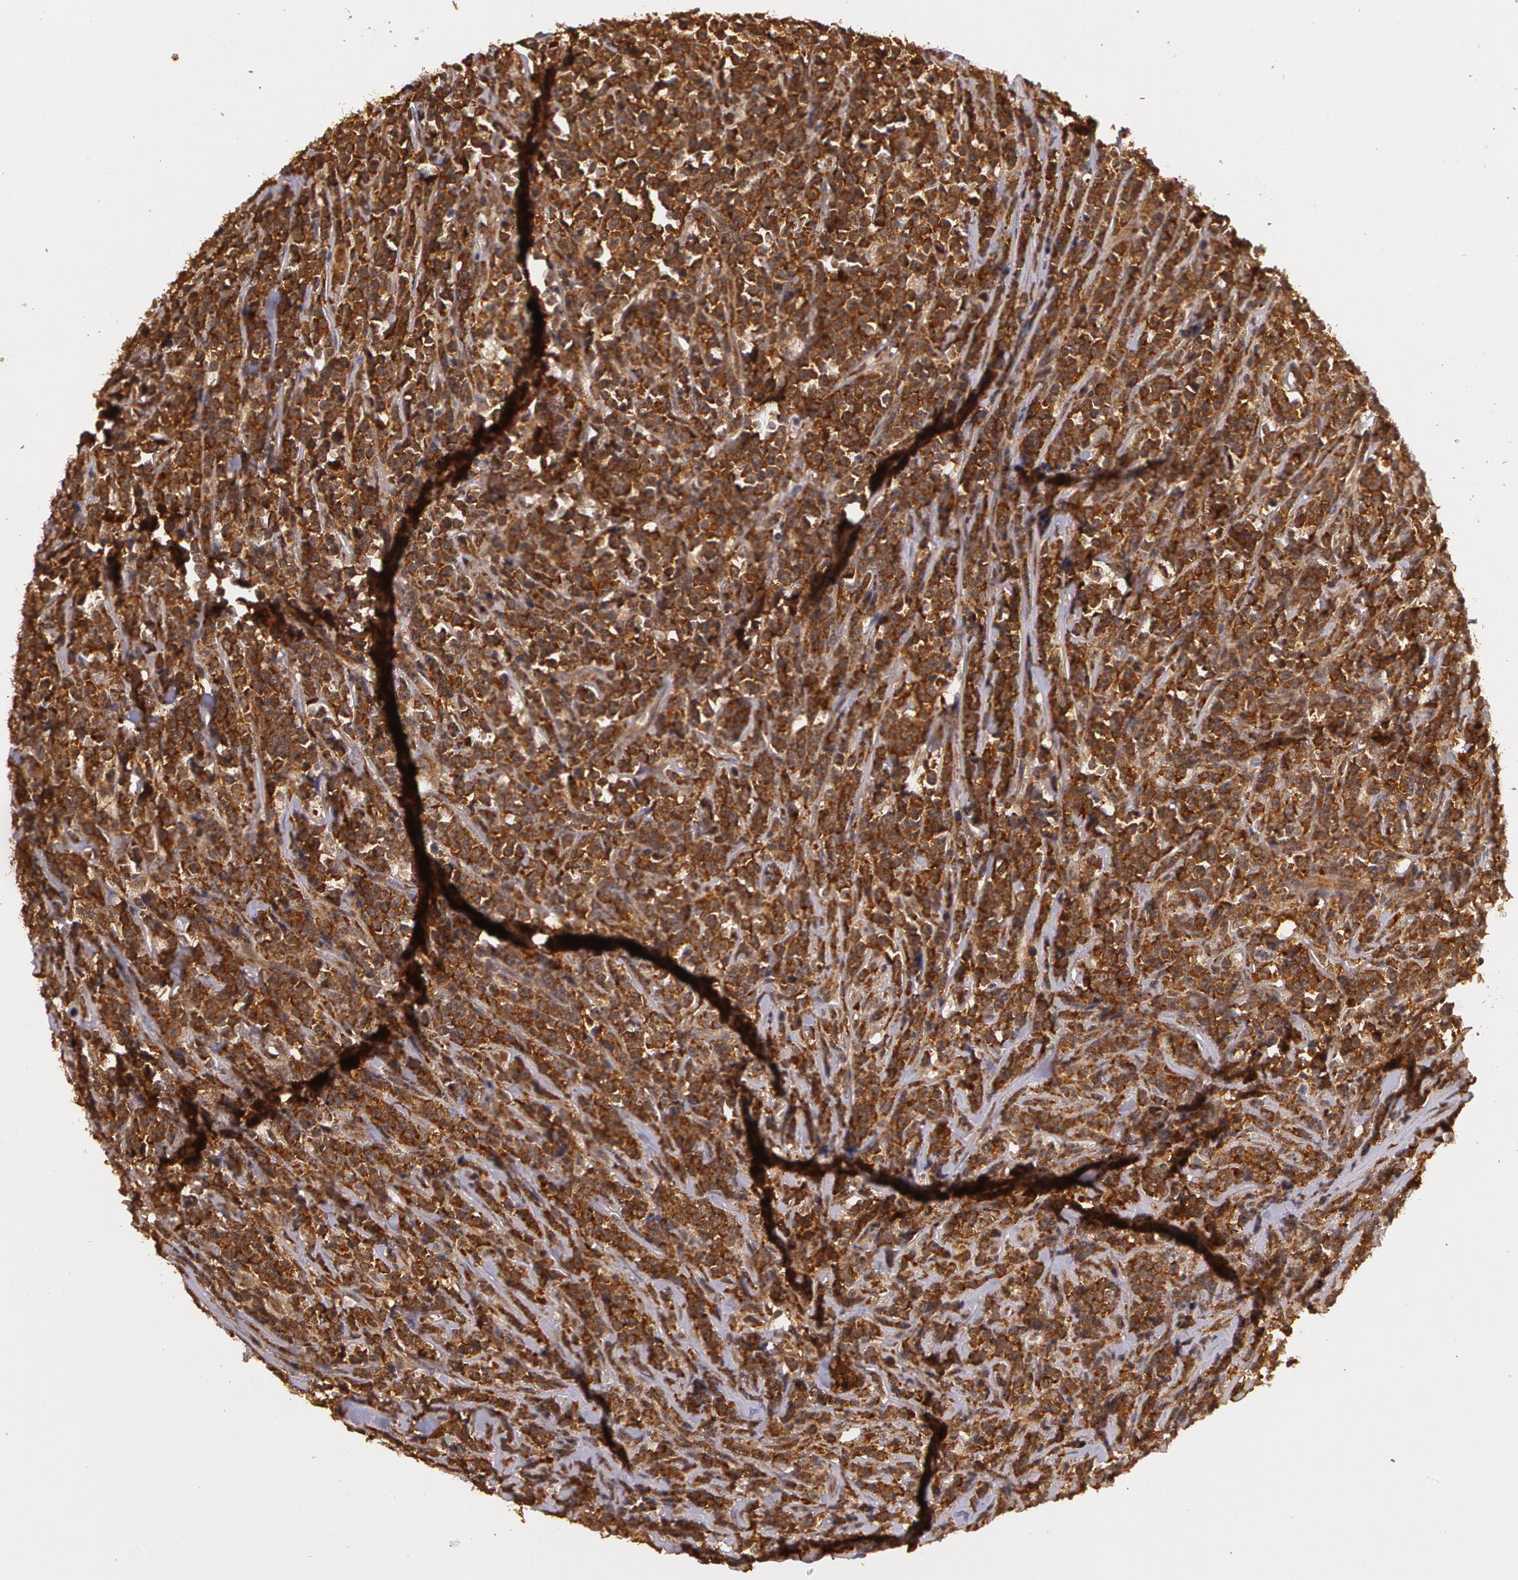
{"staining": {"intensity": "strong", "quantity": ">75%", "location": "cytoplasmic/membranous"}, "tissue": "lymphoma", "cell_type": "Tumor cells", "image_type": "cancer", "snomed": [{"axis": "morphology", "description": "Malignant lymphoma, non-Hodgkin's type, High grade"}, {"axis": "topography", "description": "Small intestine"}, {"axis": "topography", "description": "Colon"}], "caption": "Tumor cells exhibit strong cytoplasmic/membranous staining in about >75% of cells in high-grade malignant lymphoma, non-Hodgkin's type. (brown staining indicates protein expression, while blue staining denotes nuclei).", "gene": "ASCC2", "patient": {"sex": "male", "age": 8}}